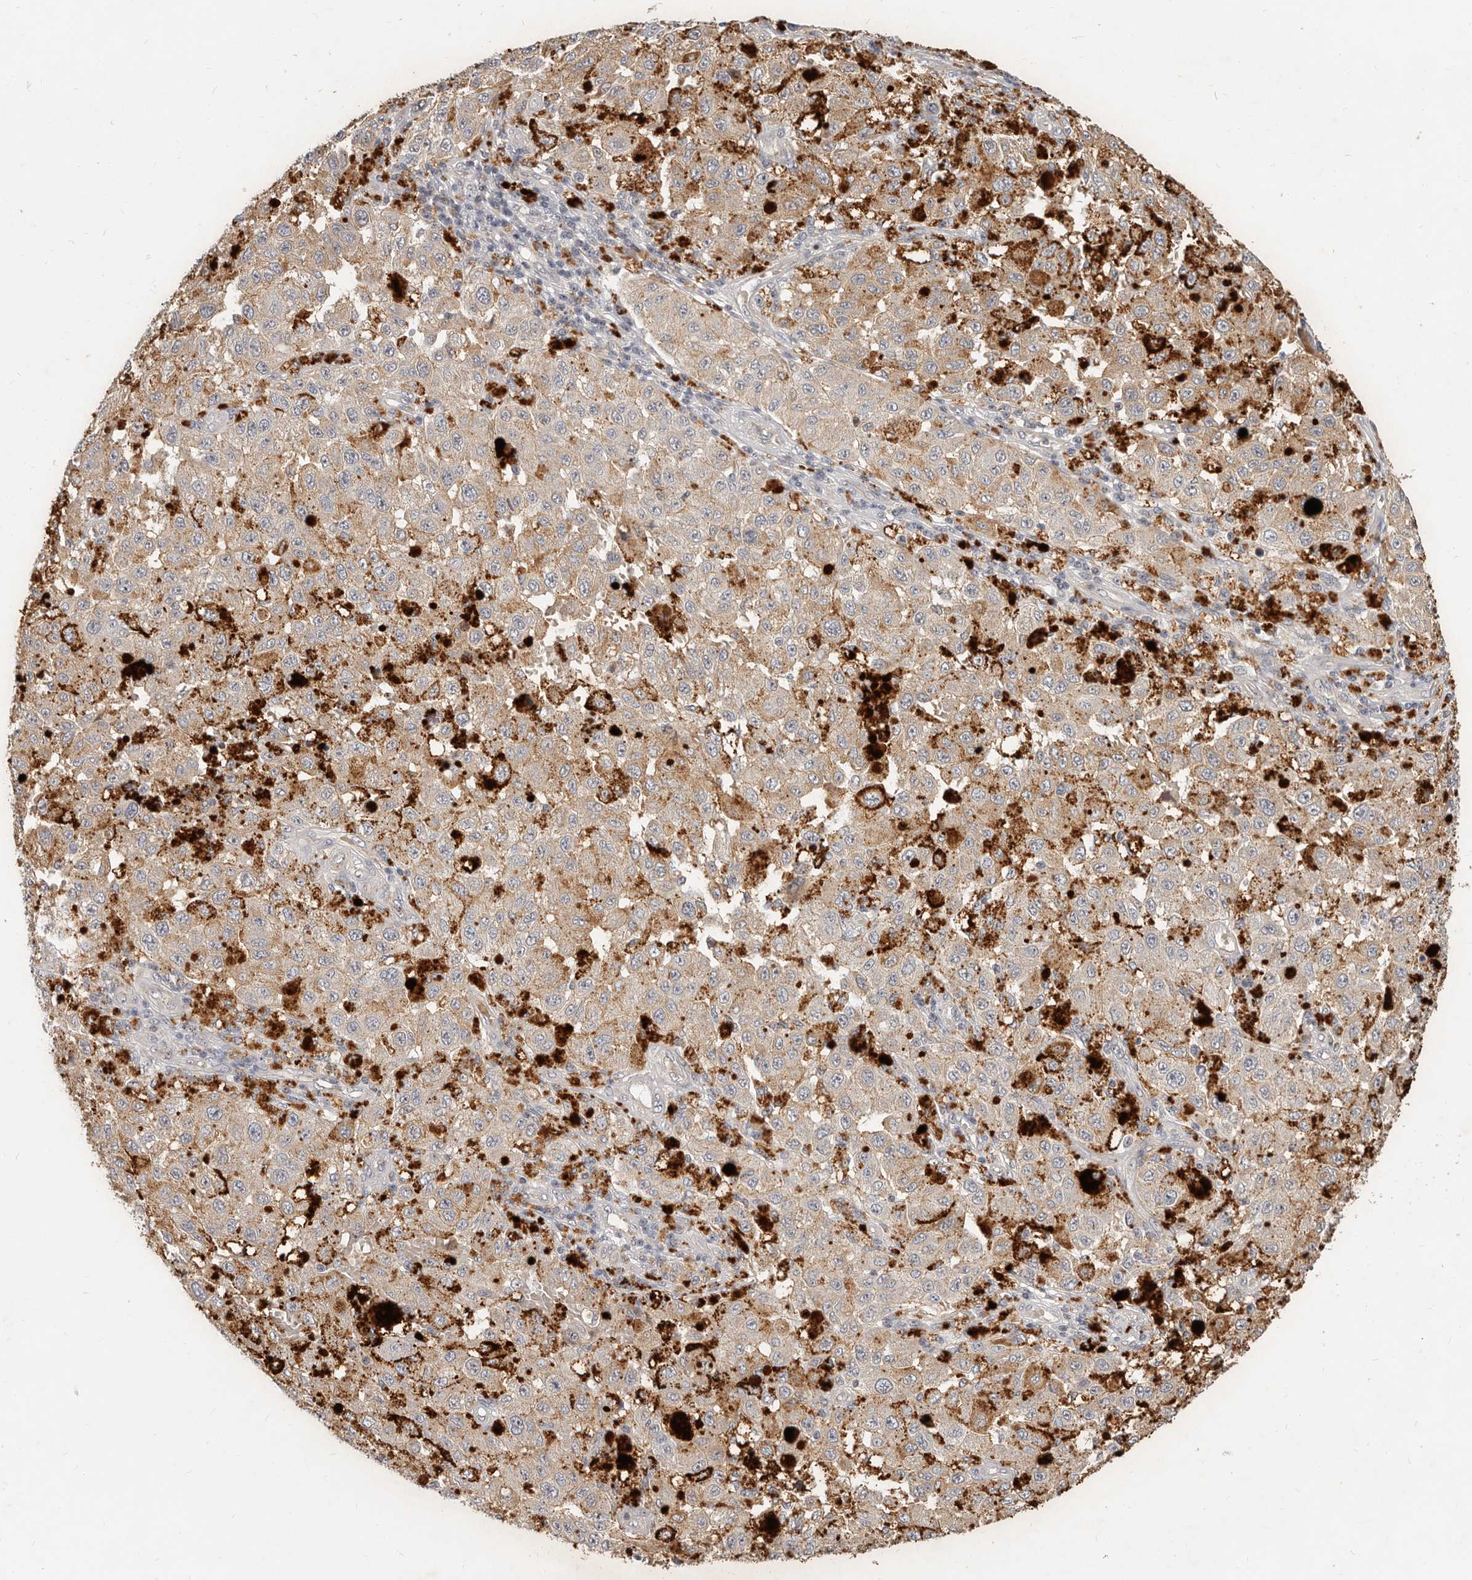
{"staining": {"intensity": "weak", "quantity": ">75%", "location": "cytoplasmic/membranous"}, "tissue": "melanoma", "cell_type": "Tumor cells", "image_type": "cancer", "snomed": [{"axis": "morphology", "description": "Malignant melanoma, NOS"}, {"axis": "topography", "description": "Skin"}], "caption": "Malignant melanoma tissue shows weak cytoplasmic/membranous staining in approximately >75% of tumor cells", "gene": "MICALL2", "patient": {"sex": "female", "age": 64}}